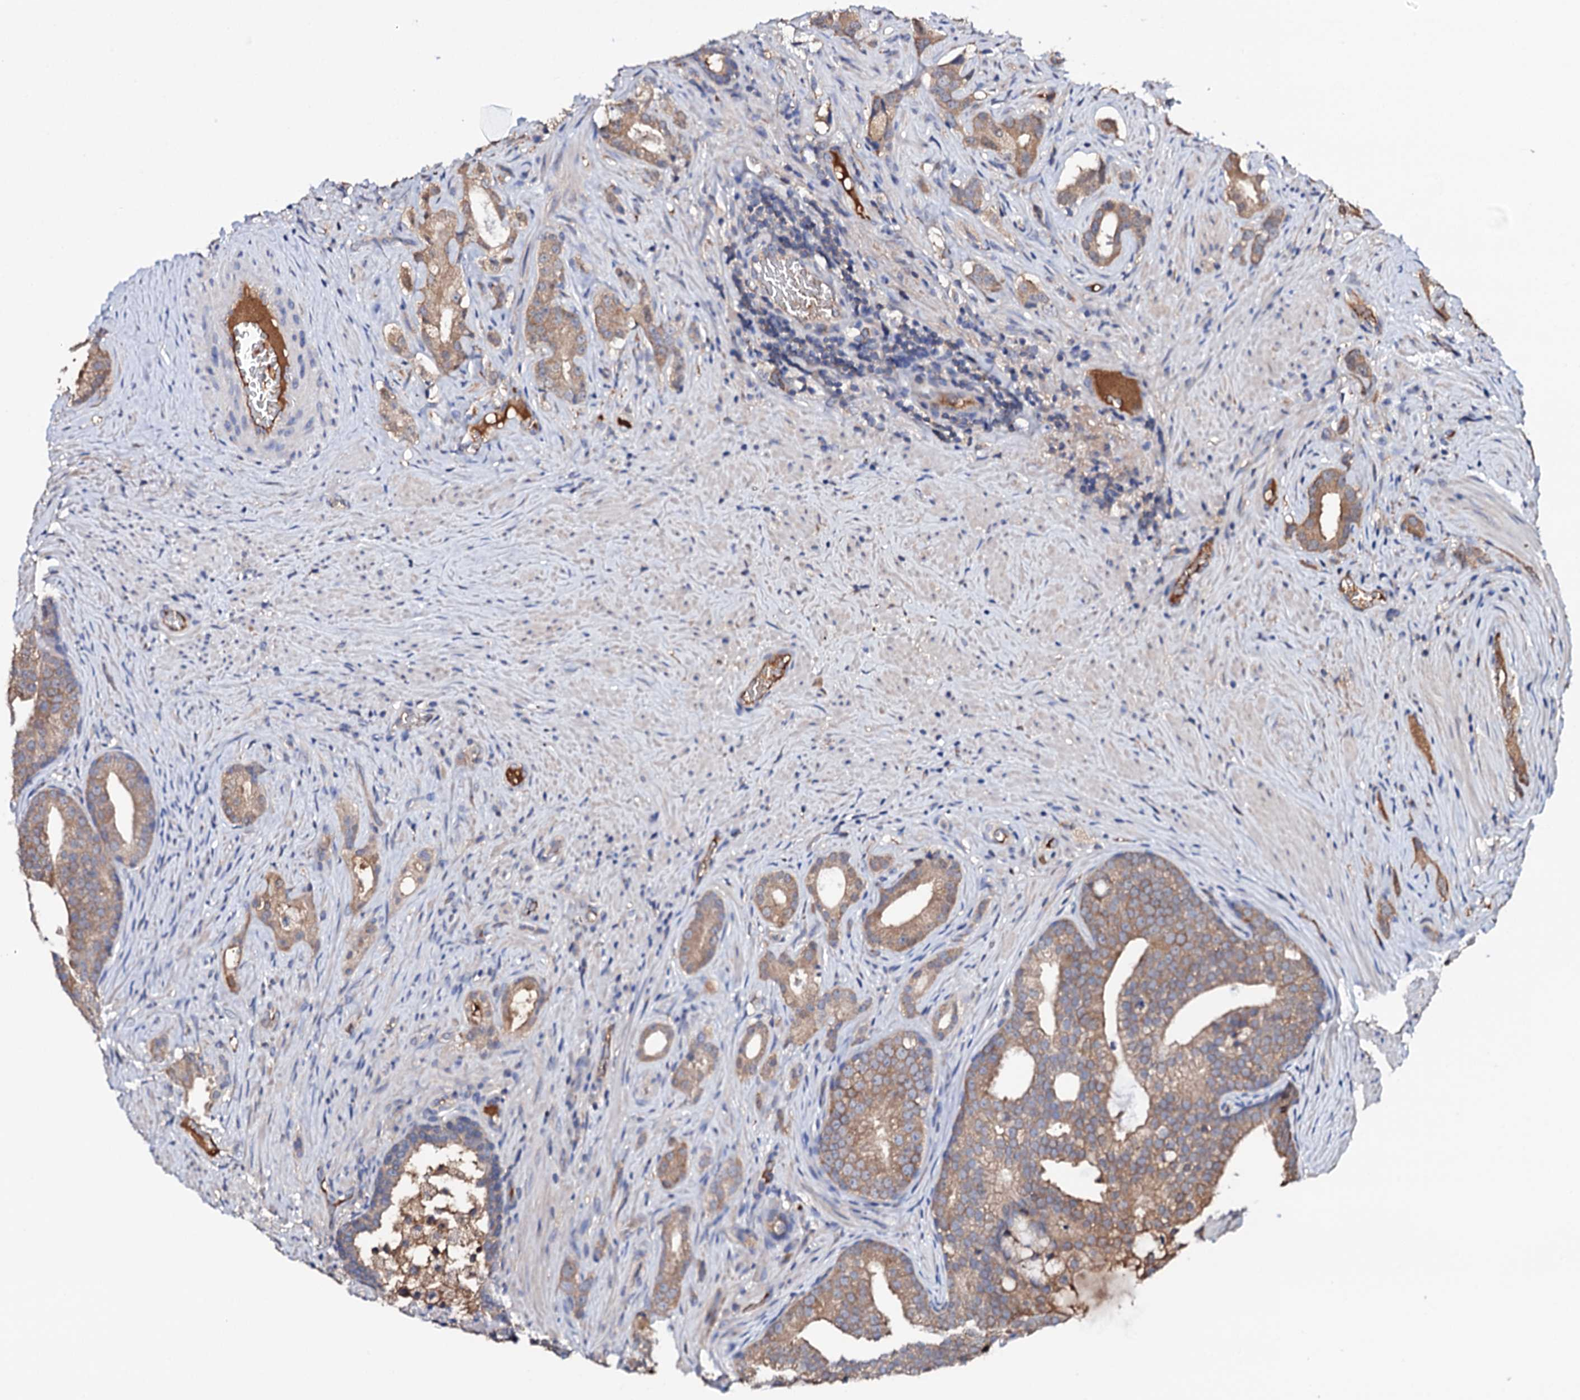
{"staining": {"intensity": "moderate", "quantity": ">75%", "location": "cytoplasmic/membranous"}, "tissue": "prostate cancer", "cell_type": "Tumor cells", "image_type": "cancer", "snomed": [{"axis": "morphology", "description": "Adenocarcinoma, Low grade"}, {"axis": "topography", "description": "Prostate"}], "caption": "The photomicrograph shows a brown stain indicating the presence of a protein in the cytoplasmic/membranous of tumor cells in low-grade adenocarcinoma (prostate). Nuclei are stained in blue.", "gene": "TCAF2", "patient": {"sex": "male", "age": 71}}